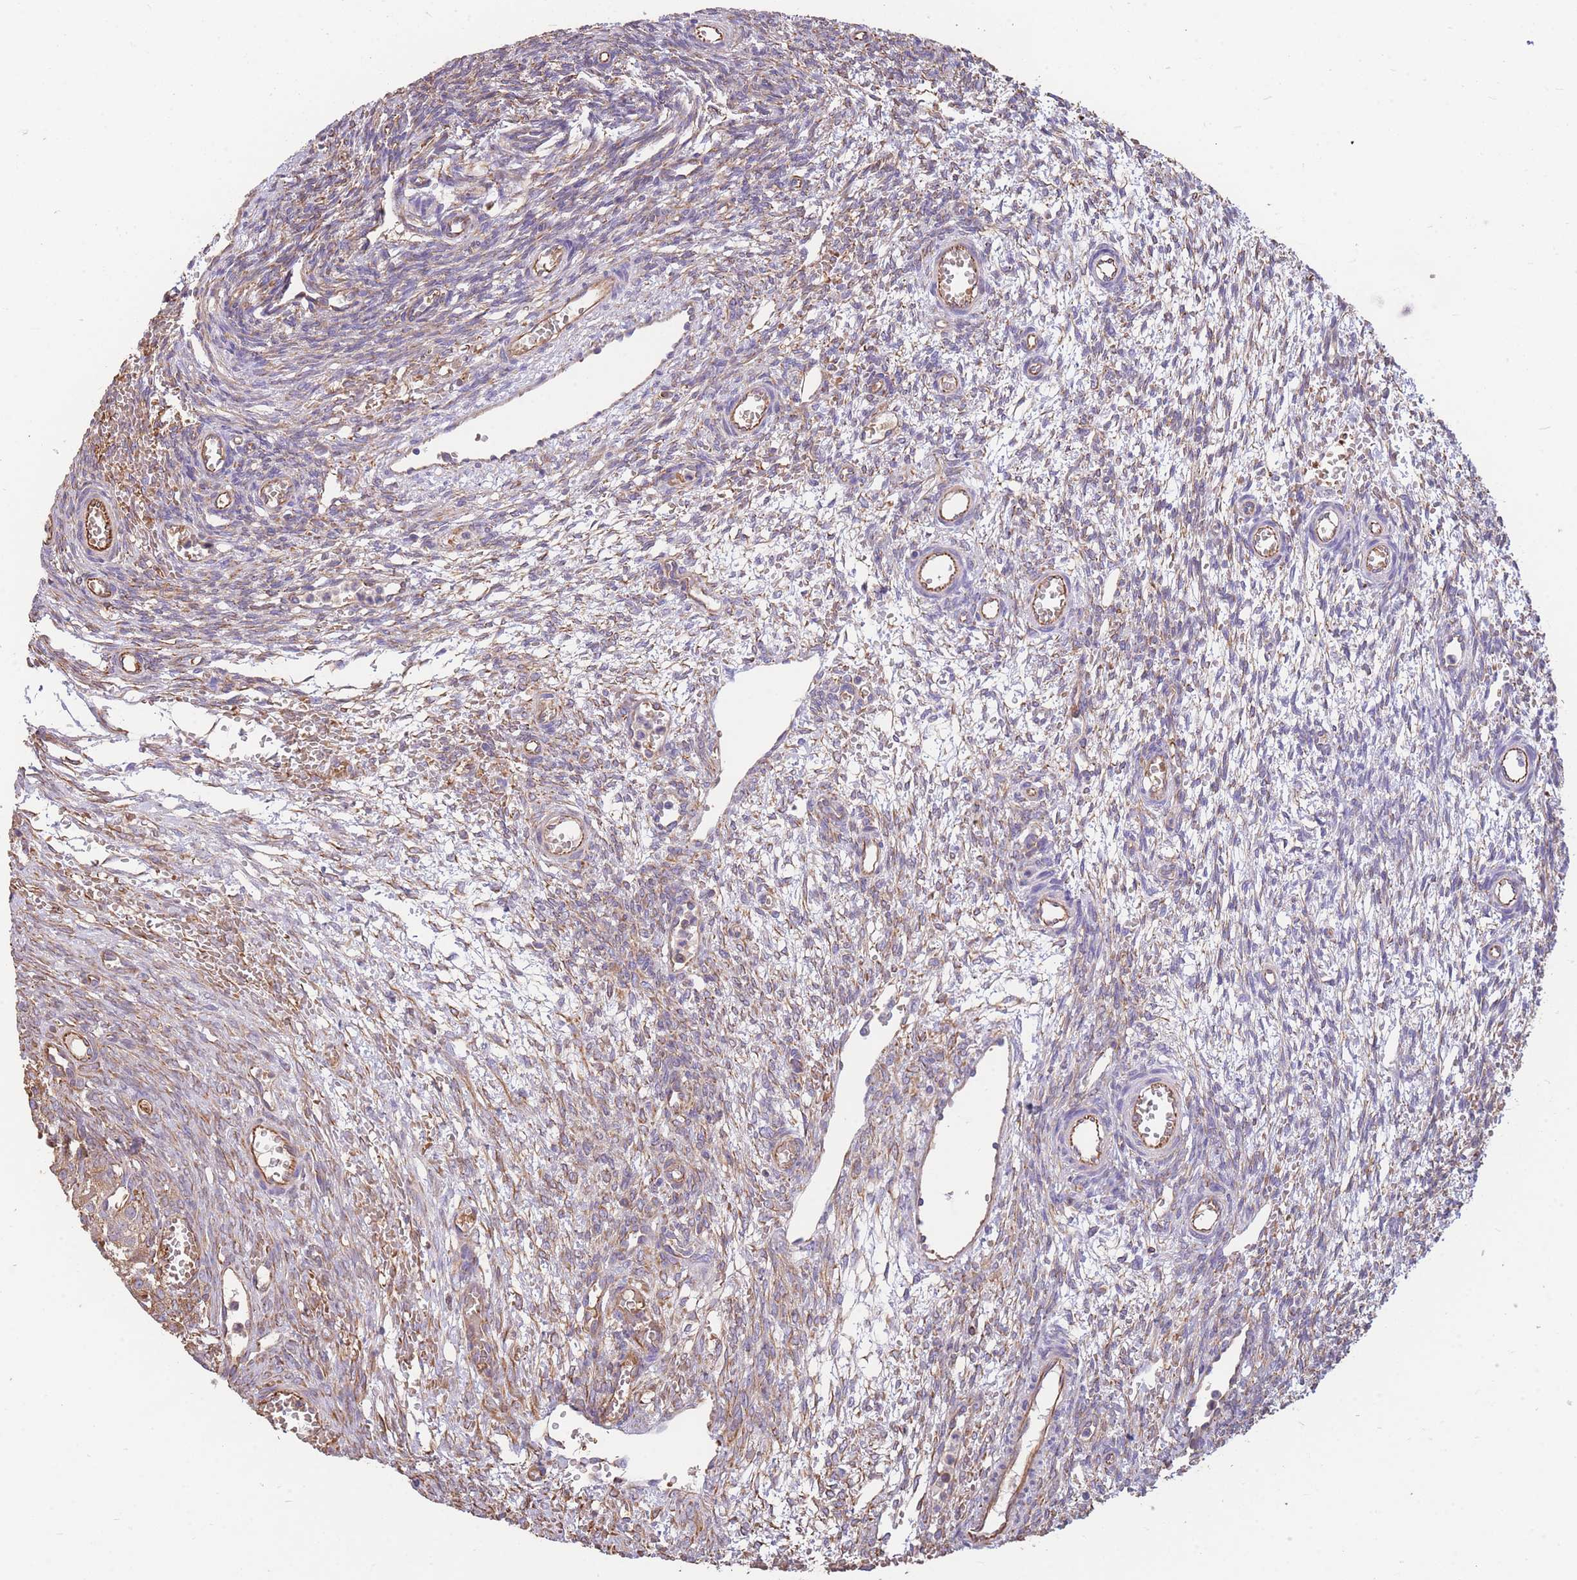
{"staining": {"intensity": "moderate", "quantity": "<25%", "location": "cytoplasmic/membranous"}, "tissue": "ovary", "cell_type": "Ovarian stroma cells", "image_type": "normal", "snomed": [{"axis": "morphology", "description": "Normal tissue, NOS"}, {"axis": "topography", "description": "Ovary"}], "caption": "This is a histology image of immunohistochemistry staining of unremarkable ovary, which shows moderate staining in the cytoplasmic/membranous of ovarian stroma cells.", "gene": "ANKRD53", "patient": {"sex": "female", "age": 39}}